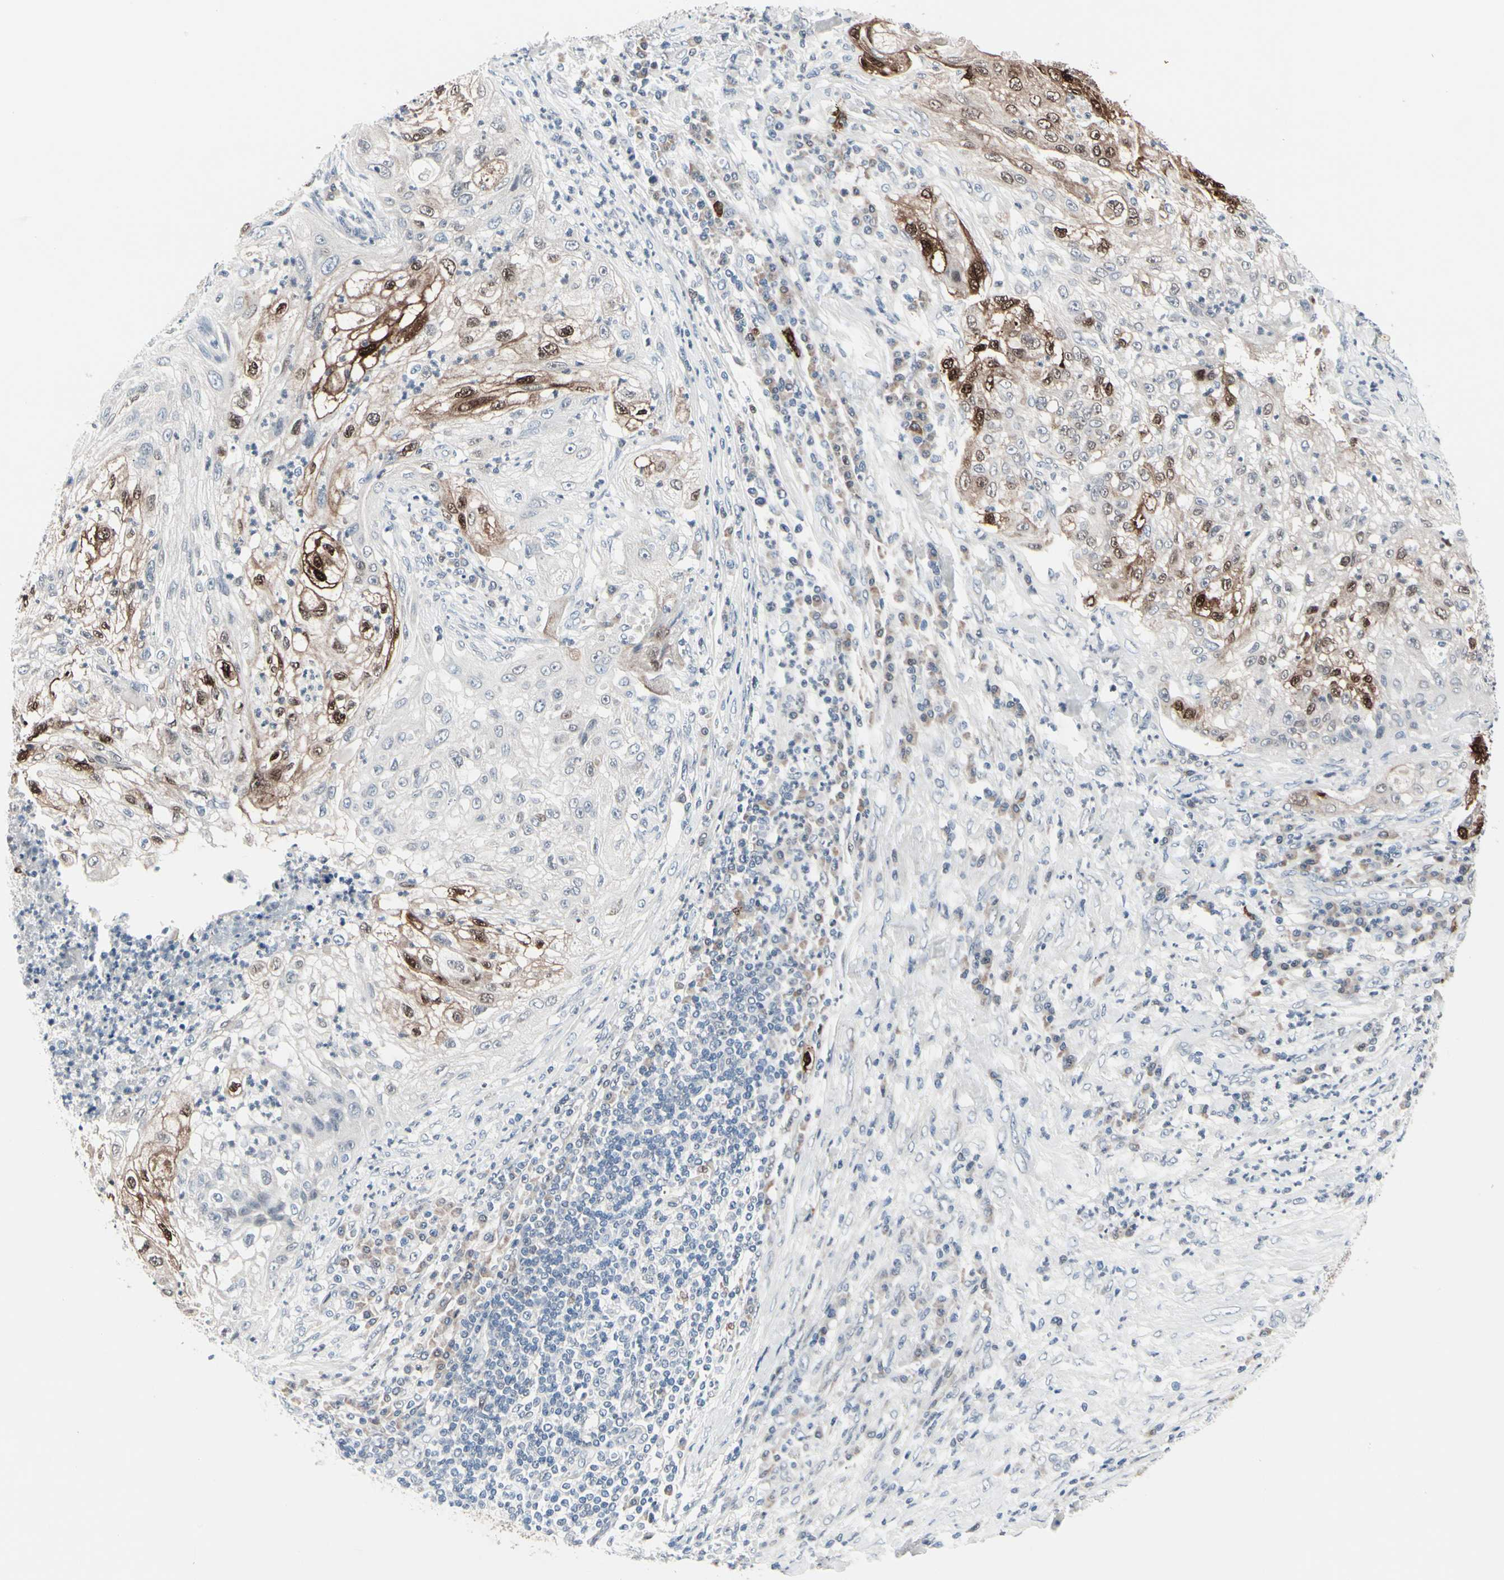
{"staining": {"intensity": "moderate", "quantity": "25%-75%", "location": "cytoplasmic/membranous,nuclear"}, "tissue": "lung cancer", "cell_type": "Tumor cells", "image_type": "cancer", "snomed": [{"axis": "morphology", "description": "Inflammation, NOS"}, {"axis": "morphology", "description": "Squamous cell carcinoma, NOS"}, {"axis": "topography", "description": "Lymph node"}, {"axis": "topography", "description": "Soft tissue"}, {"axis": "topography", "description": "Lung"}], "caption": "Immunohistochemistry histopathology image of neoplastic tissue: squamous cell carcinoma (lung) stained using IHC exhibits medium levels of moderate protein expression localized specifically in the cytoplasmic/membranous and nuclear of tumor cells, appearing as a cytoplasmic/membranous and nuclear brown color.", "gene": "TXN", "patient": {"sex": "male", "age": 66}}